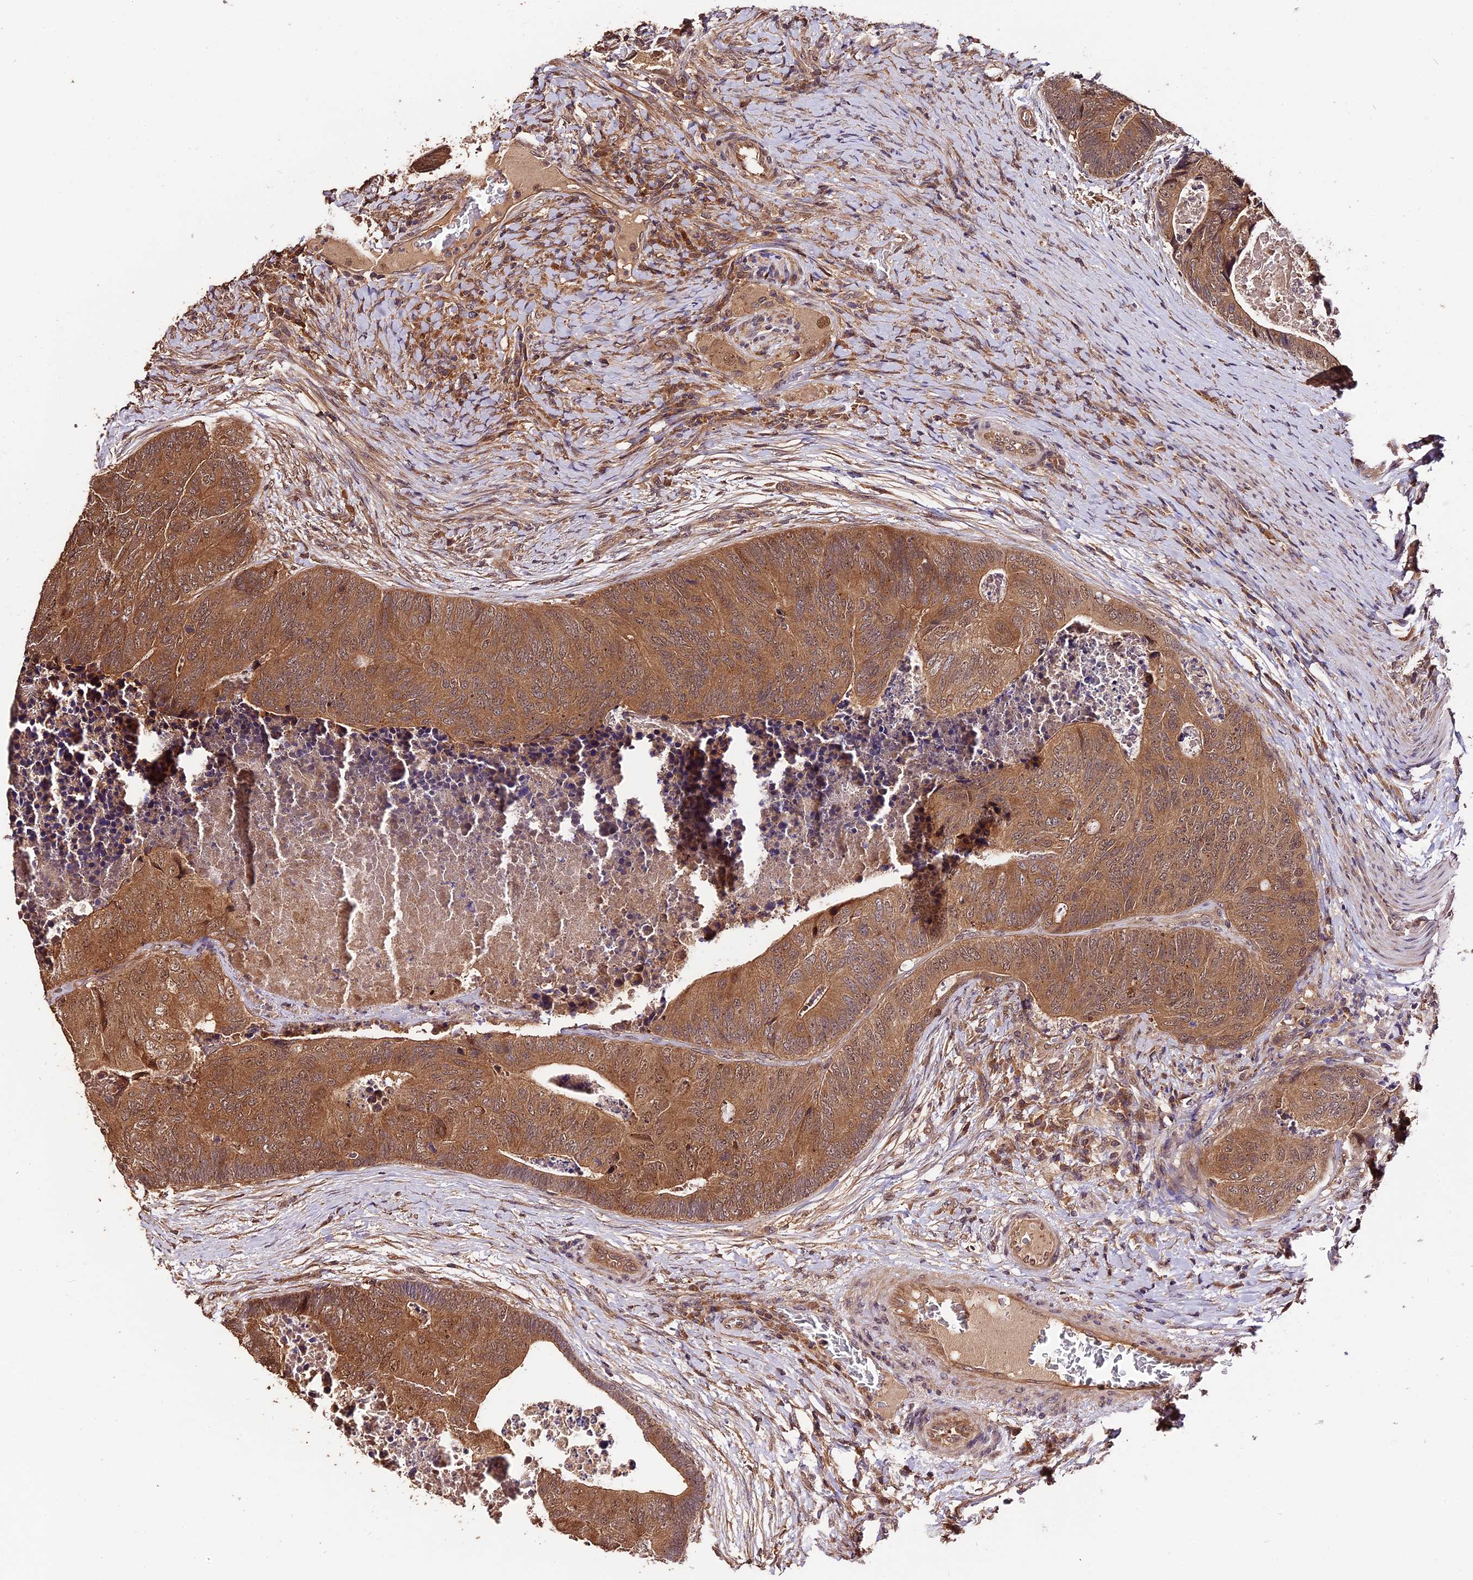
{"staining": {"intensity": "moderate", "quantity": ">75%", "location": "cytoplasmic/membranous"}, "tissue": "colorectal cancer", "cell_type": "Tumor cells", "image_type": "cancer", "snomed": [{"axis": "morphology", "description": "Adenocarcinoma, NOS"}, {"axis": "topography", "description": "Colon"}], "caption": "High-power microscopy captured an immunohistochemistry histopathology image of colorectal cancer, revealing moderate cytoplasmic/membranous staining in about >75% of tumor cells. (IHC, brightfield microscopy, high magnification).", "gene": "TRMT1", "patient": {"sex": "female", "age": 67}}